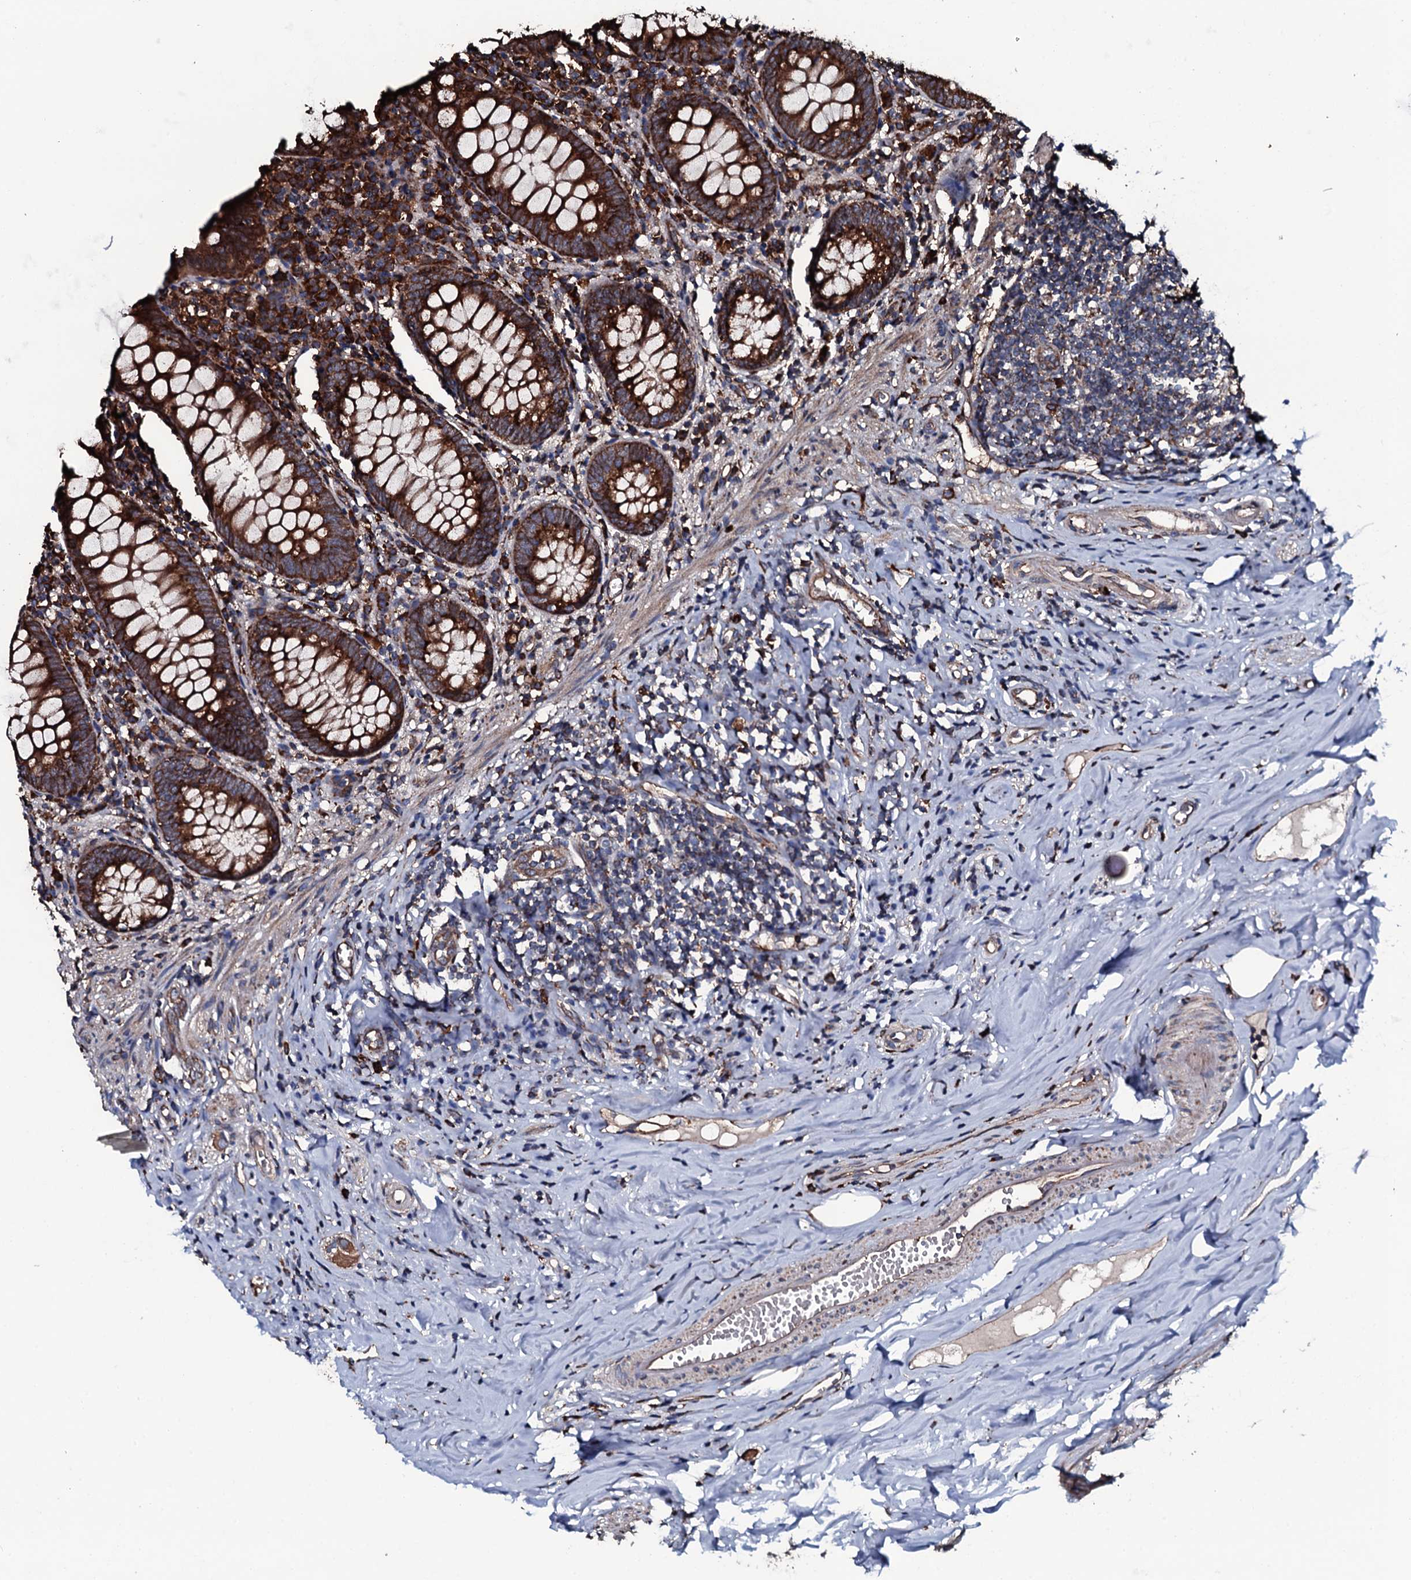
{"staining": {"intensity": "strong", "quantity": ">75%", "location": "cytoplasmic/membranous"}, "tissue": "appendix", "cell_type": "Glandular cells", "image_type": "normal", "snomed": [{"axis": "morphology", "description": "Normal tissue, NOS"}, {"axis": "topography", "description": "Appendix"}], "caption": "Normal appendix exhibits strong cytoplasmic/membranous positivity in about >75% of glandular cells.", "gene": "RAB12", "patient": {"sex": "female", "age": 51}}